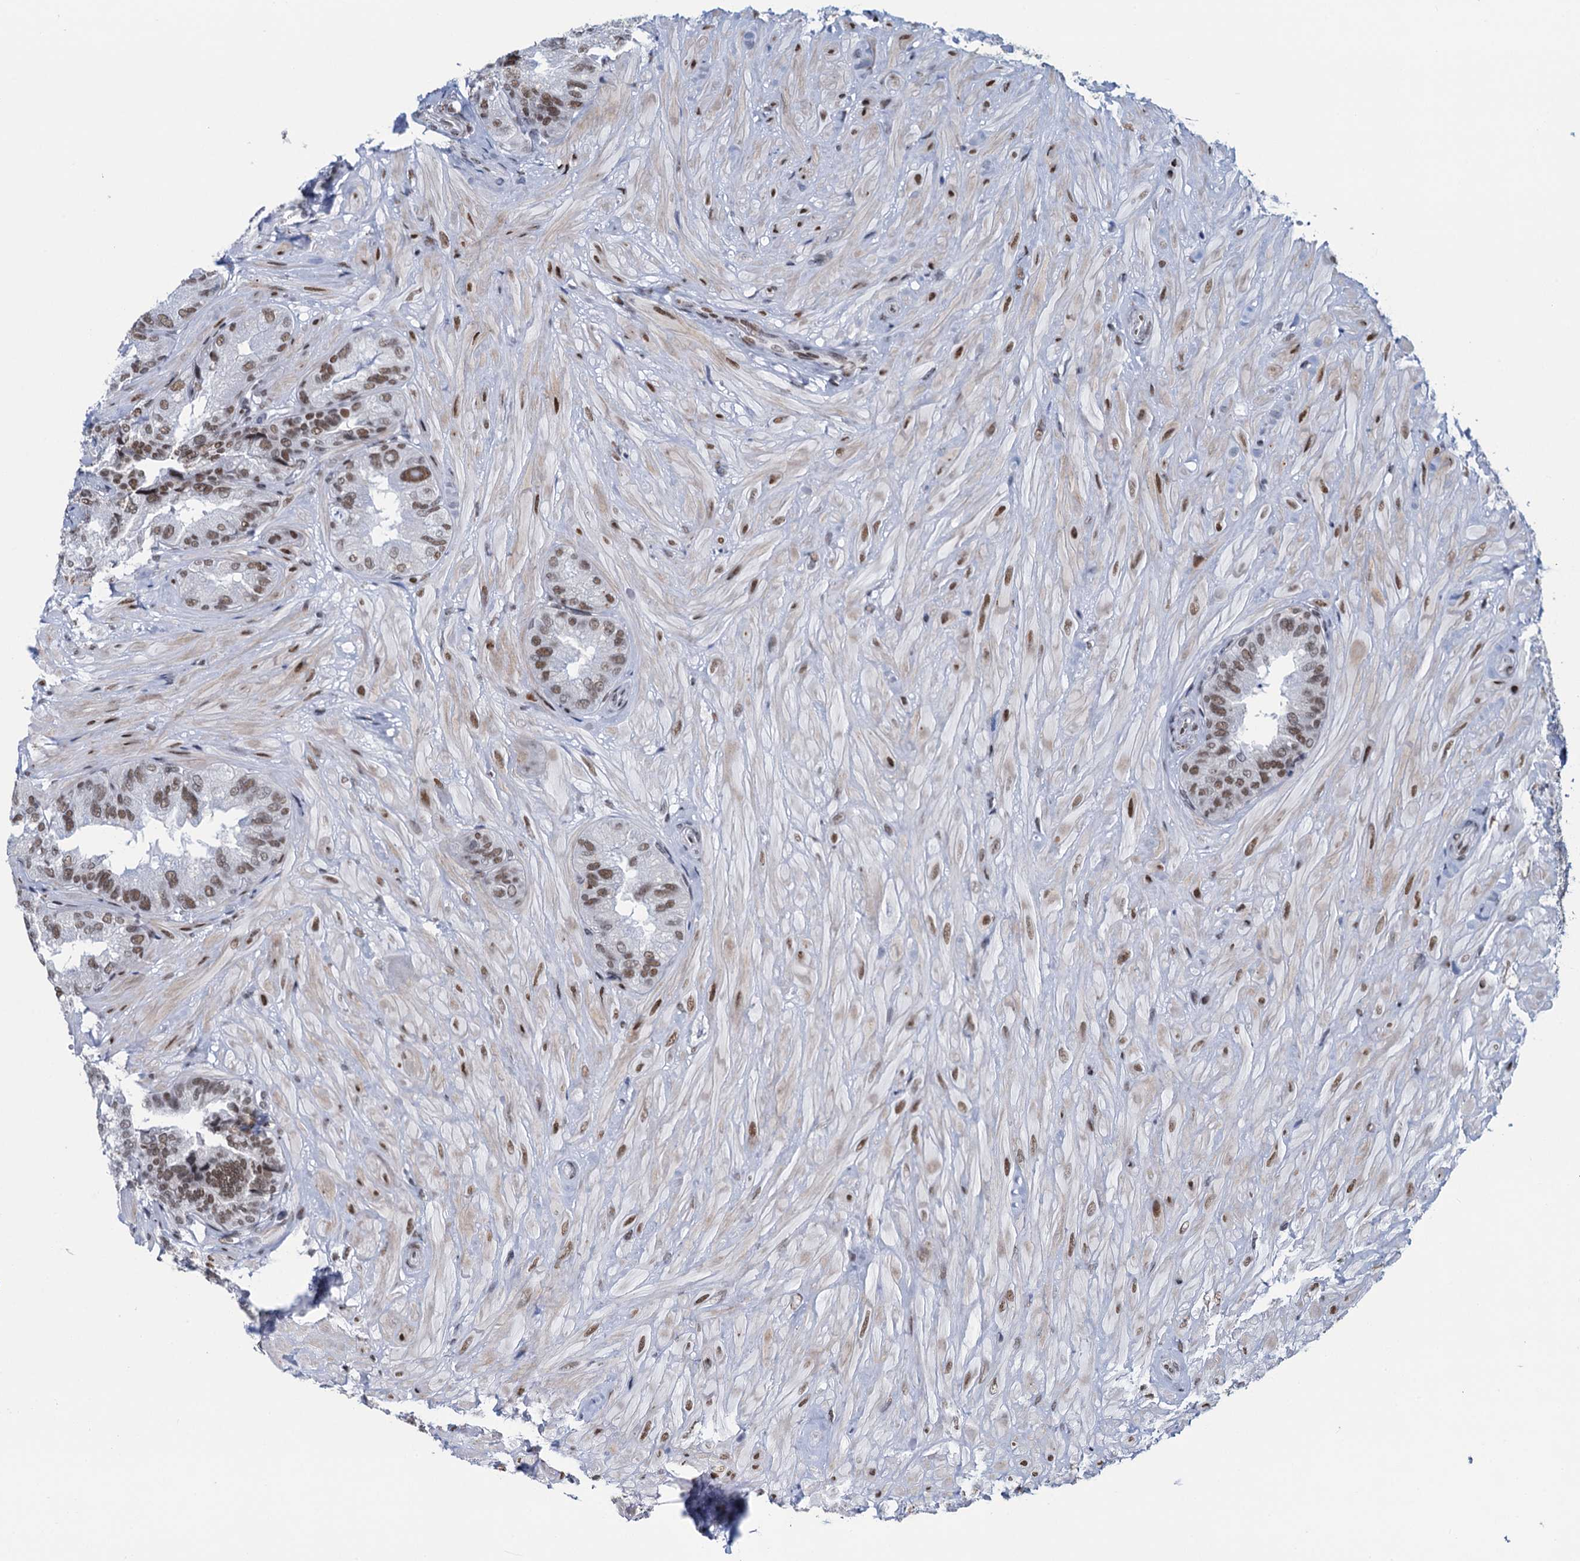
{"staining": {"intensity": "moderate", "quantity": ">75%", "location": "nuclear"}, "tissue": "seminal vesicle", "cell_type": "Glandular cells", "image_type": "normal", "snomed": [{"axis": "morphology", "description": "Normal tissue, NOS"}, {"axis": "topography", "description": "Prostate and seminal vesicle, NOS"}, {"axis": "topography", "description": "Prostate"}, {"axis": "topography", "description": "Seminal veicle"}], "caption": "Immunohistochemistry (IHC) (DAB) staining of benign seminal vesicle shows moderate nuclear protein positivity in approximately >75% of glandular cells. The staining was performed using DAB, with brown indicating positive protein expression. Nuclei are stained blue with hematoxylin.", "gene": "HNRNPUL2", "patient": {"sex": "male", "age": 67}}